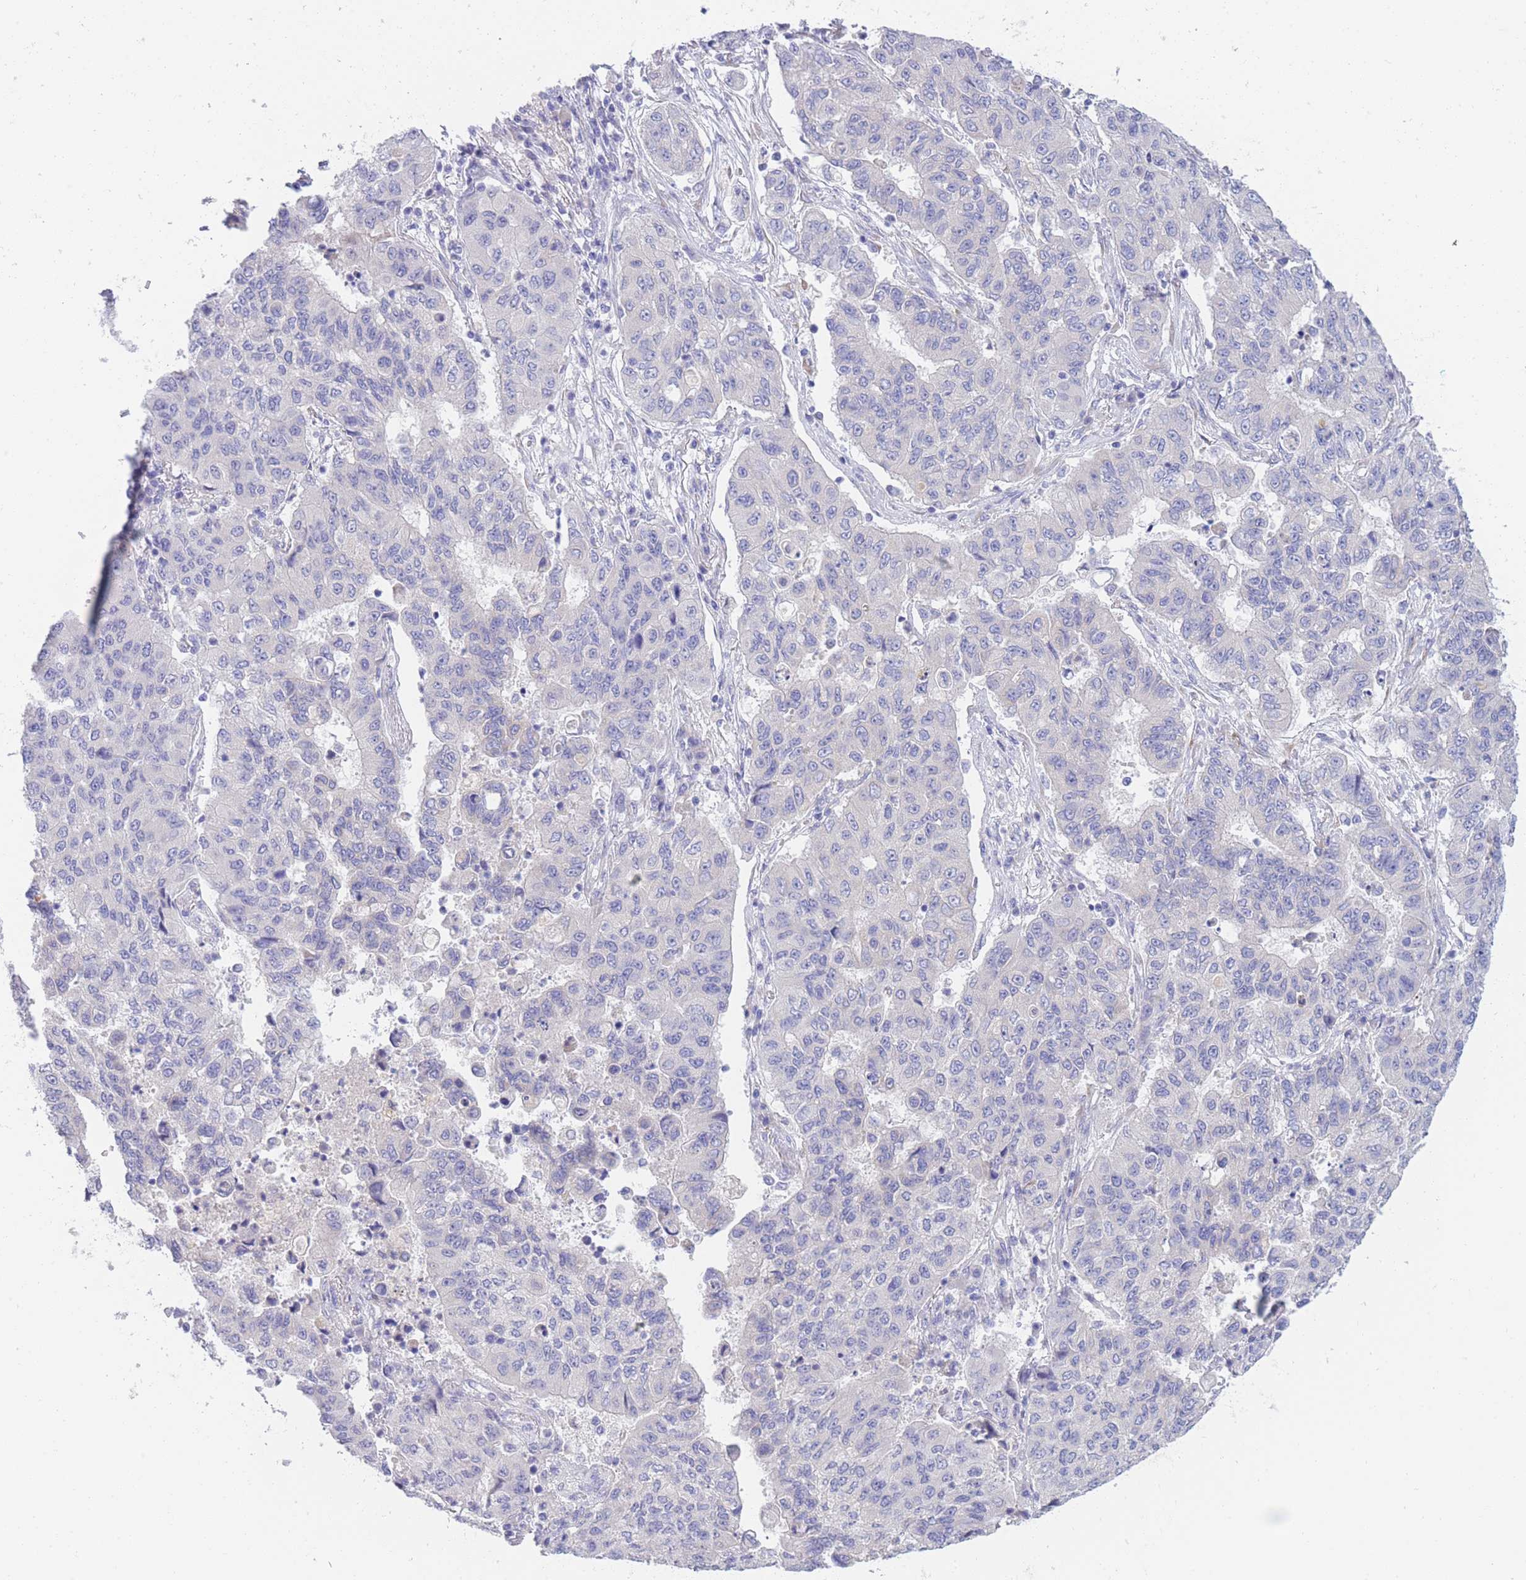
{"staining": {"intensity": "negative", "quantity": "none", "location": "none"}, "tissue": "lung cancer", "cell_type": "Tumor cells", "image_type": "cancer", "snomed": [{"axis": "morphology", "description": "Squamous cell carcinoma, NOS"}, {"axis": "topography", "description": "Lung"}], "caption": "Immunohistochemistry (IHC) of human lung cancer (squamous cell carcinoma) demonstrates no expression in tumor cells.", "gene": "PCDHB3", "patient": {"sex": "male", "age": 74}}